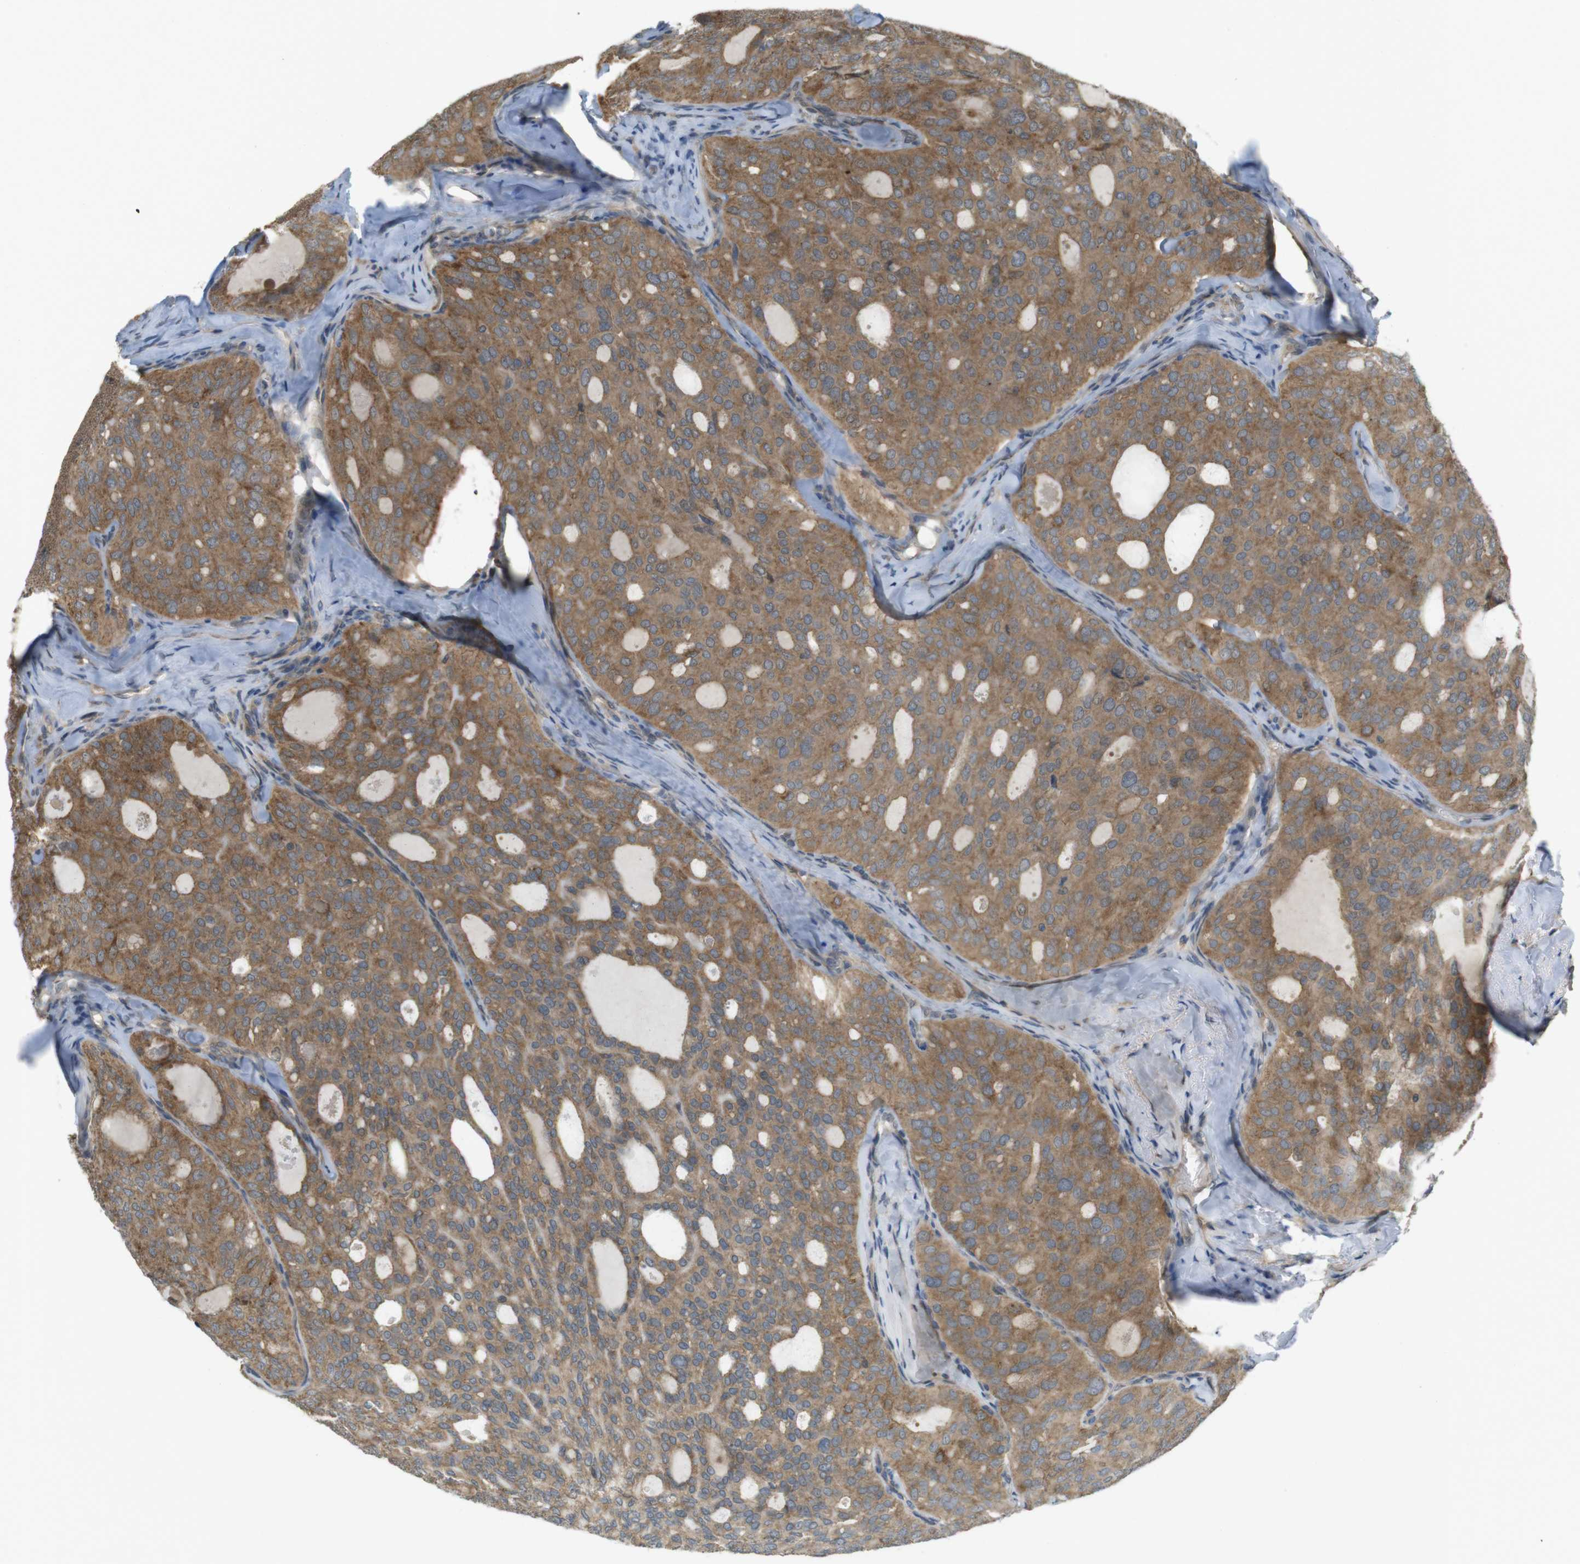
{"staining": {"intensity": "moderate", "quantity": ">75%", "location": "cytoplasmic/membranous"}, "tissue": "thyroid cancer", "cell_type": "Tumor cells", "image_type": "cancer", "snomed": [{"axis": "morphology", "description": "Follicular adenoma carcinoma, NOS"}, {"axis": "topography", "description": "Thyroid gland"}], "caption": "Immunohistochemistry (IHC) image of neoplastic tissue: human thyroid follicular adenoma carcinoma stained using immunohistochemistry exhibits medium levels of moderate protein expression localized specifically in the cytoplasmic/membranous of tumor cells, appearing as a cytoplasmic/membranous brown color.", "gene": "RNF130", "patient": {"sex": "male", "age": 75}}